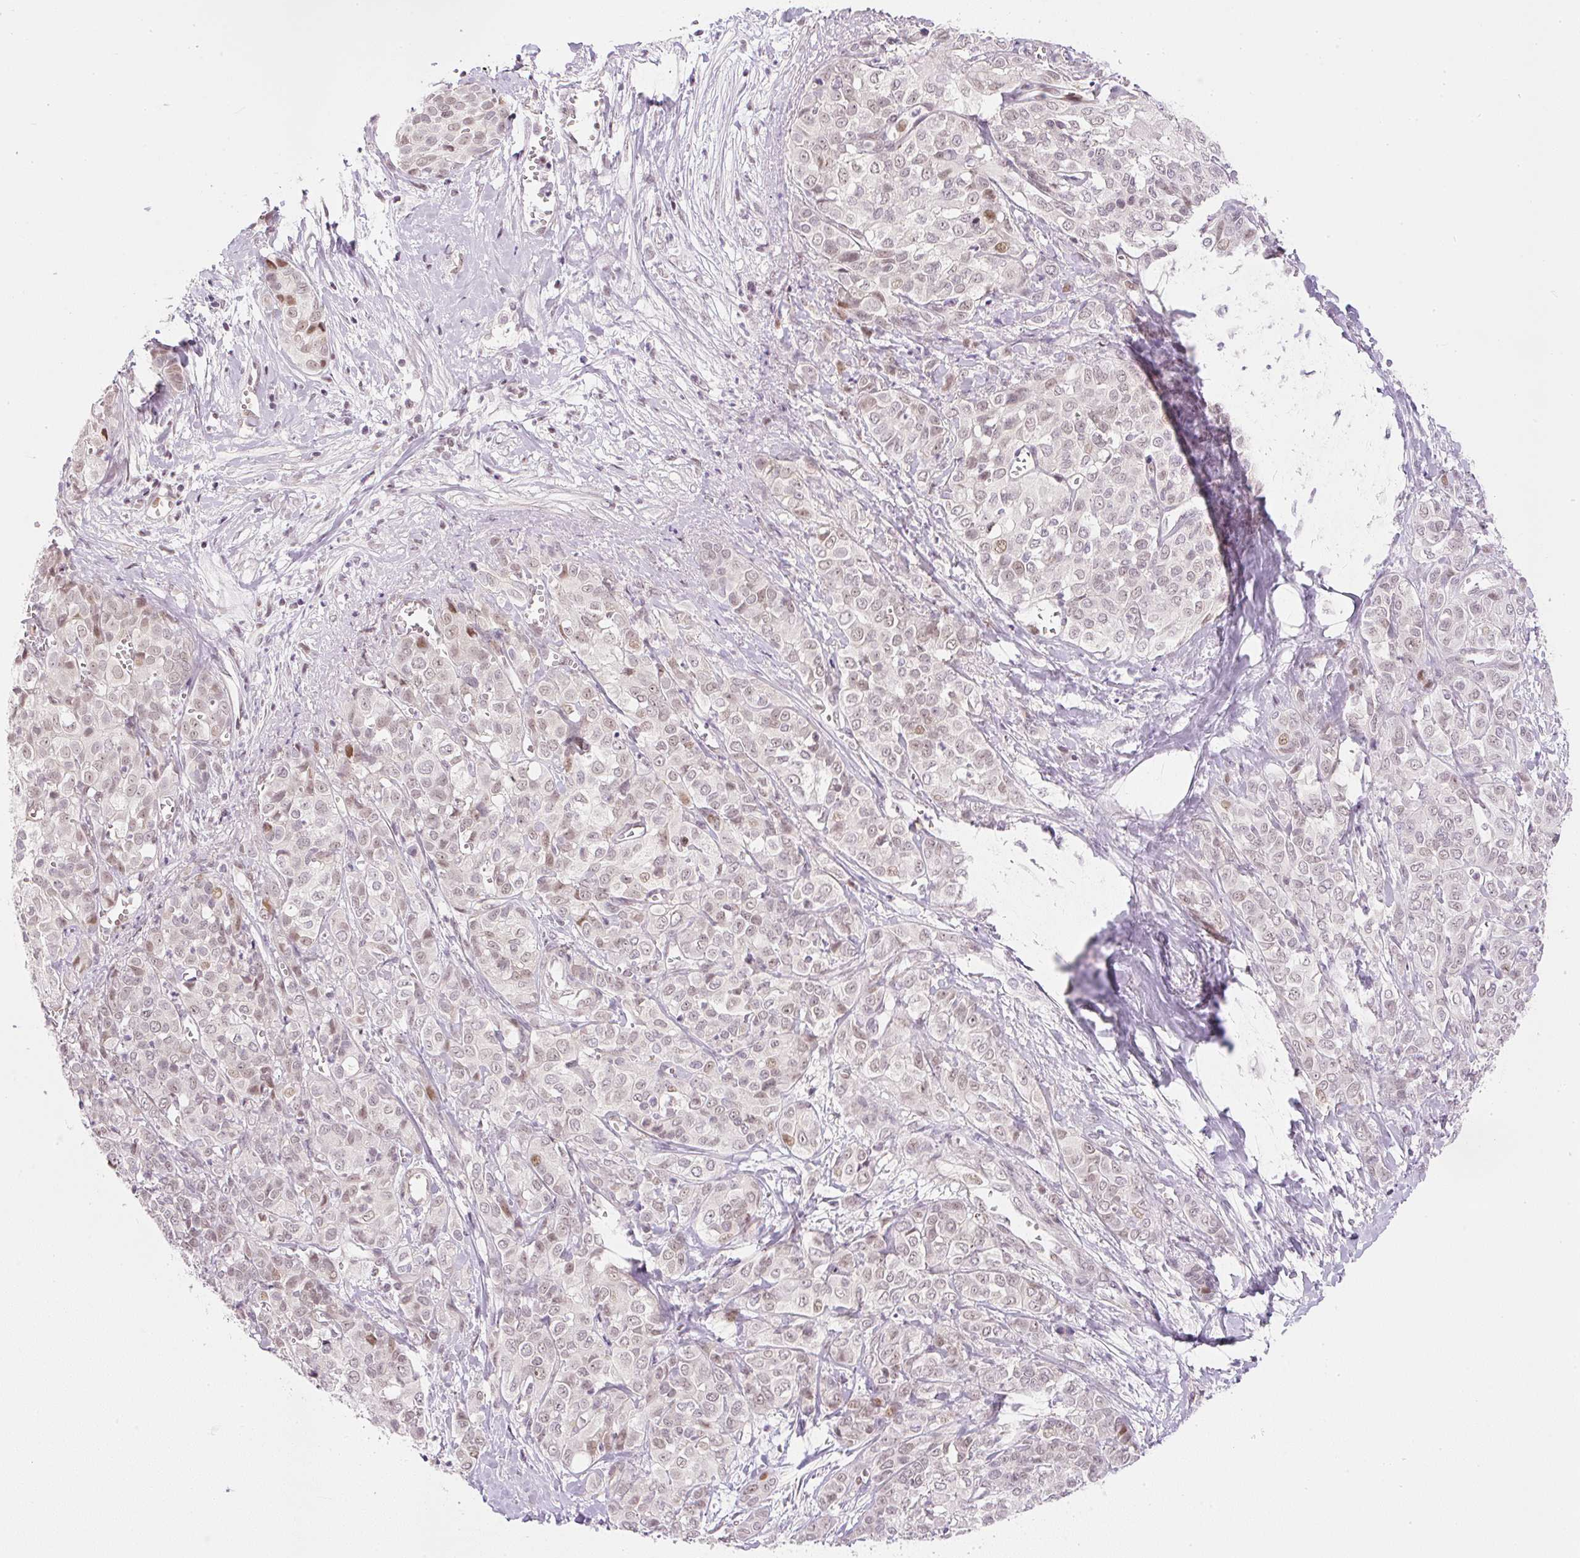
{"staining": {"intensity": "moderate", "quantity": ">75%", "location": "nuclear"}, "tissue": "liver cancer", "cell_type": "Tumor cells", "image_type": "cancer", "snomed": [{"axis": "morphology", "description": "Cholangiocarcinoma"}, {"axis": "topography", "description": "Liver"}], "caption": "Human liver cancer stained with a protein marker exhibits moderate staining in tumor cells.", "gene": "DPPA4", "patient": {"sex": "female", "age": 77}}